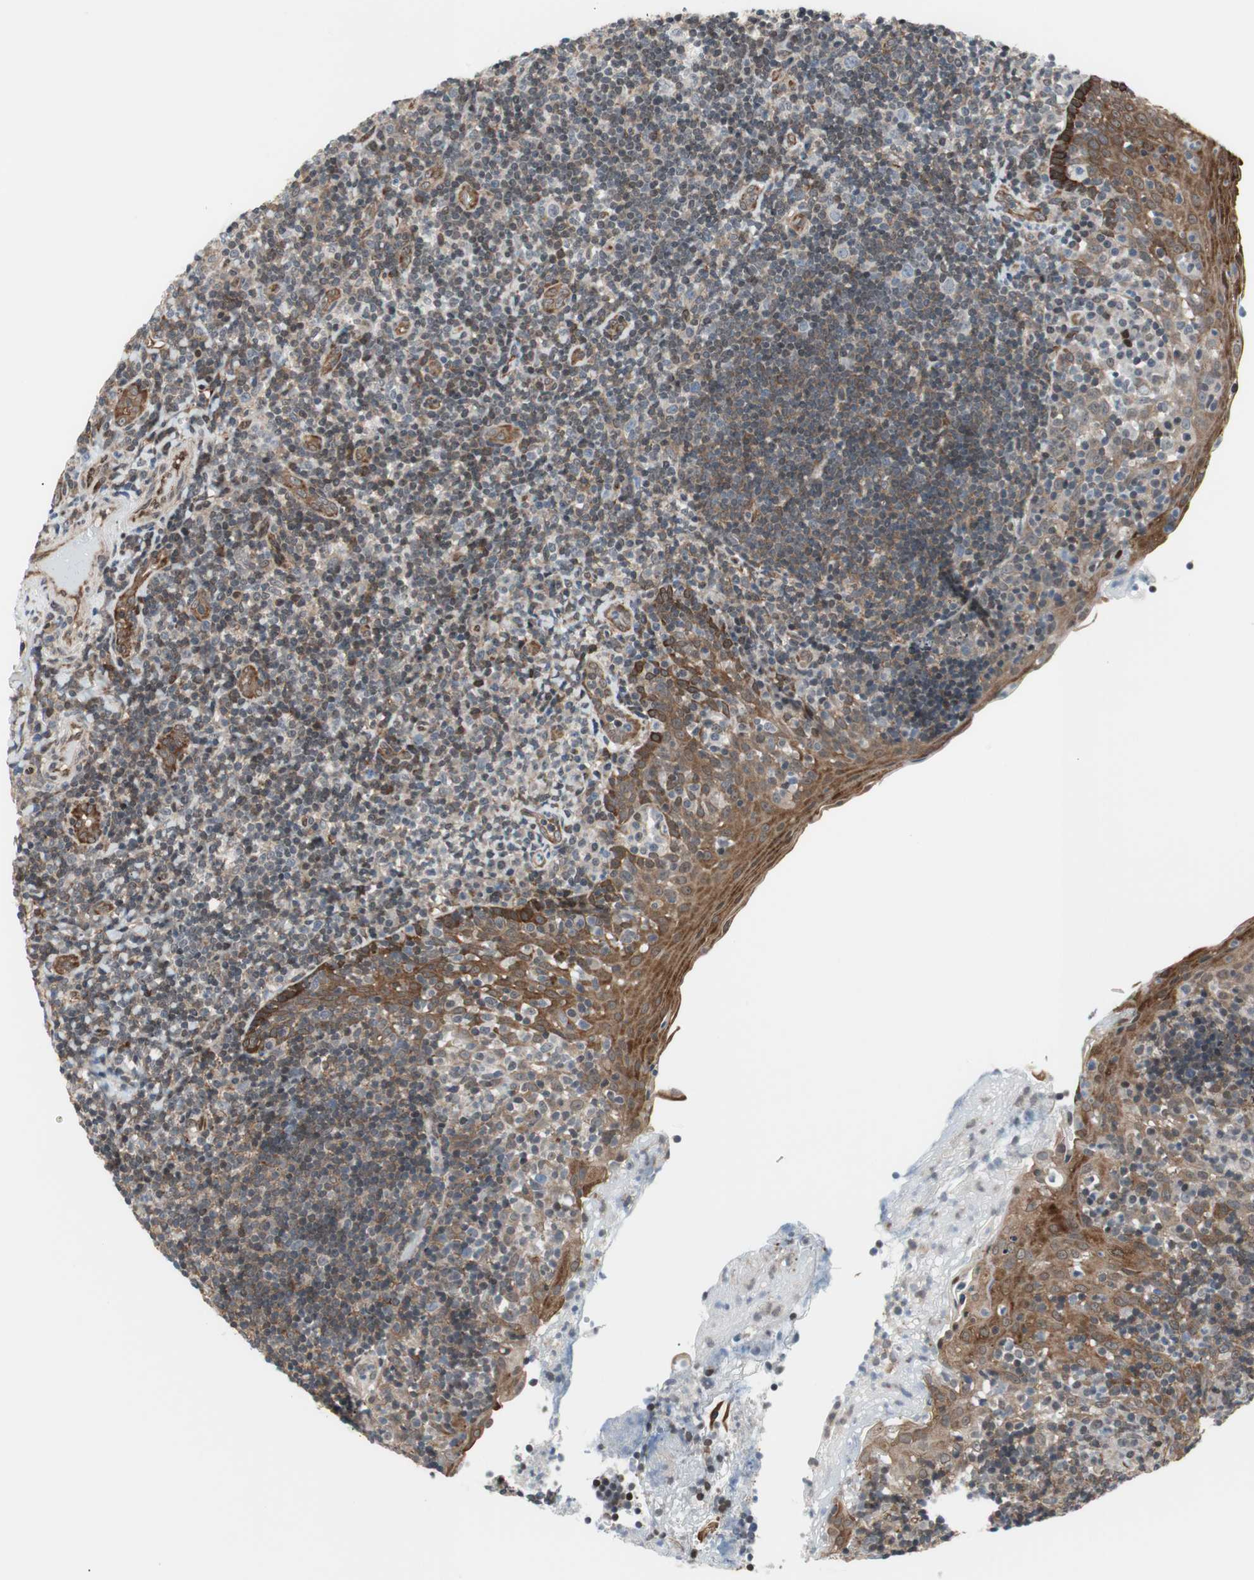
{"staining": {"intensity": "weak", "quantity": "<25%", "location": "cytoplasmic/membranous"}, "tissue": "tonsil", "cell_type": "Germinal center cells", "image_type": "normal", "snomed": [{"axis": "morphology", "description": "Normal tissue, NOS"}, {"axis": "topography", "description": "Tonsil"}], "caption": "Immunohistochemistry of benign tonsil shows no positivity in germinal center cells.", "gene": "ZNF512B", "patient": {"sex": "female", "age": 40}}